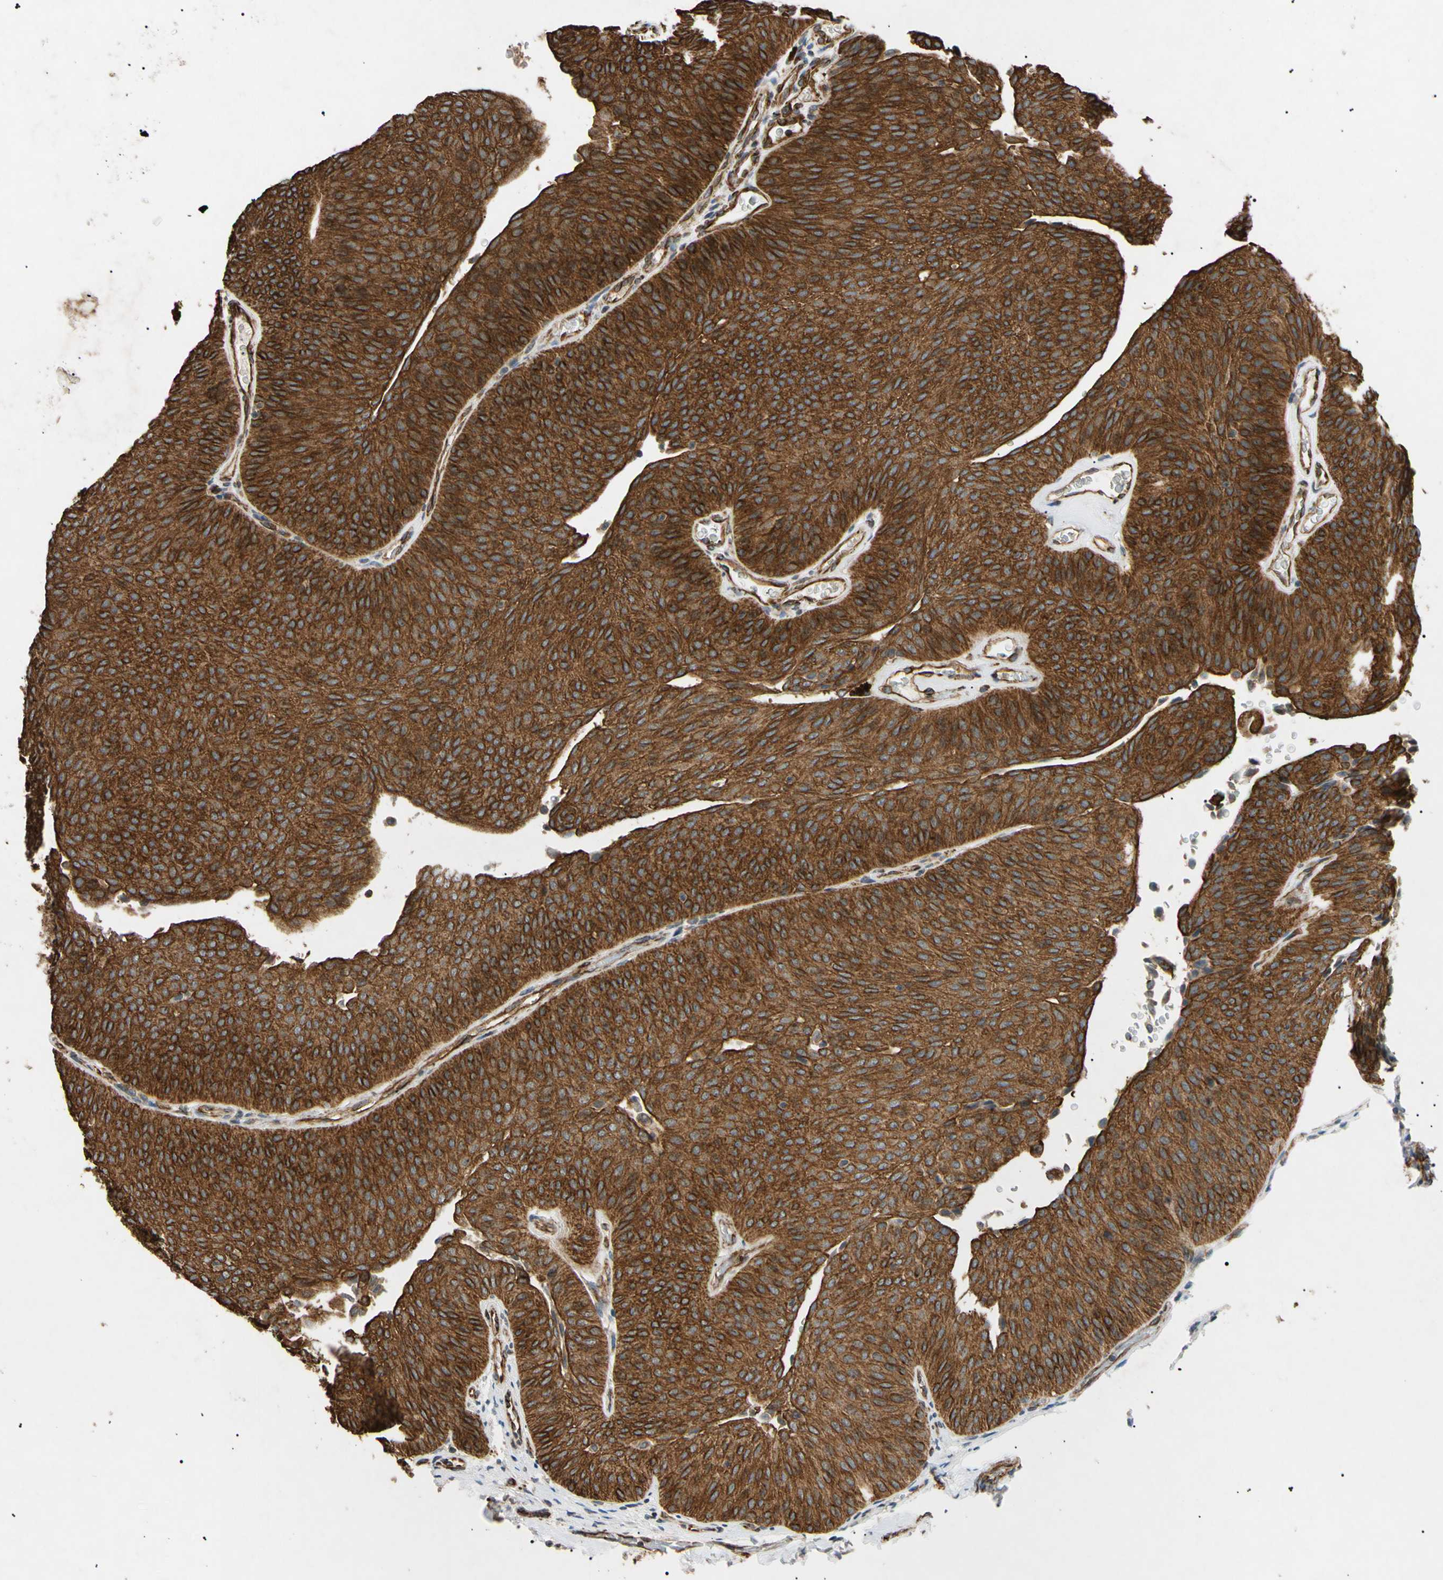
{"staining": {"intensity": "strong", "quantity": ">75%", "location": "cytoplasmic/membranous,nuclear"}, "tissue": "urothelial cancer", "cell_type": "Tumor cells", "image_type": "cancer", "snomed": [{"axis": "morphology", "description": "Urothelial carcinoma, Low grade"}, {"axis": "topography", "description": "Urinary bladder"}], "caption": "Immunohistochemical staining of urothelial carcinoma (low-grade) reveals strong cytoplasmic/membranous and nuclear protein staining in approximately >75% of tumor cells.", "gene": "TUBB4A", "patient": {"sex": "female", "age": 60}}